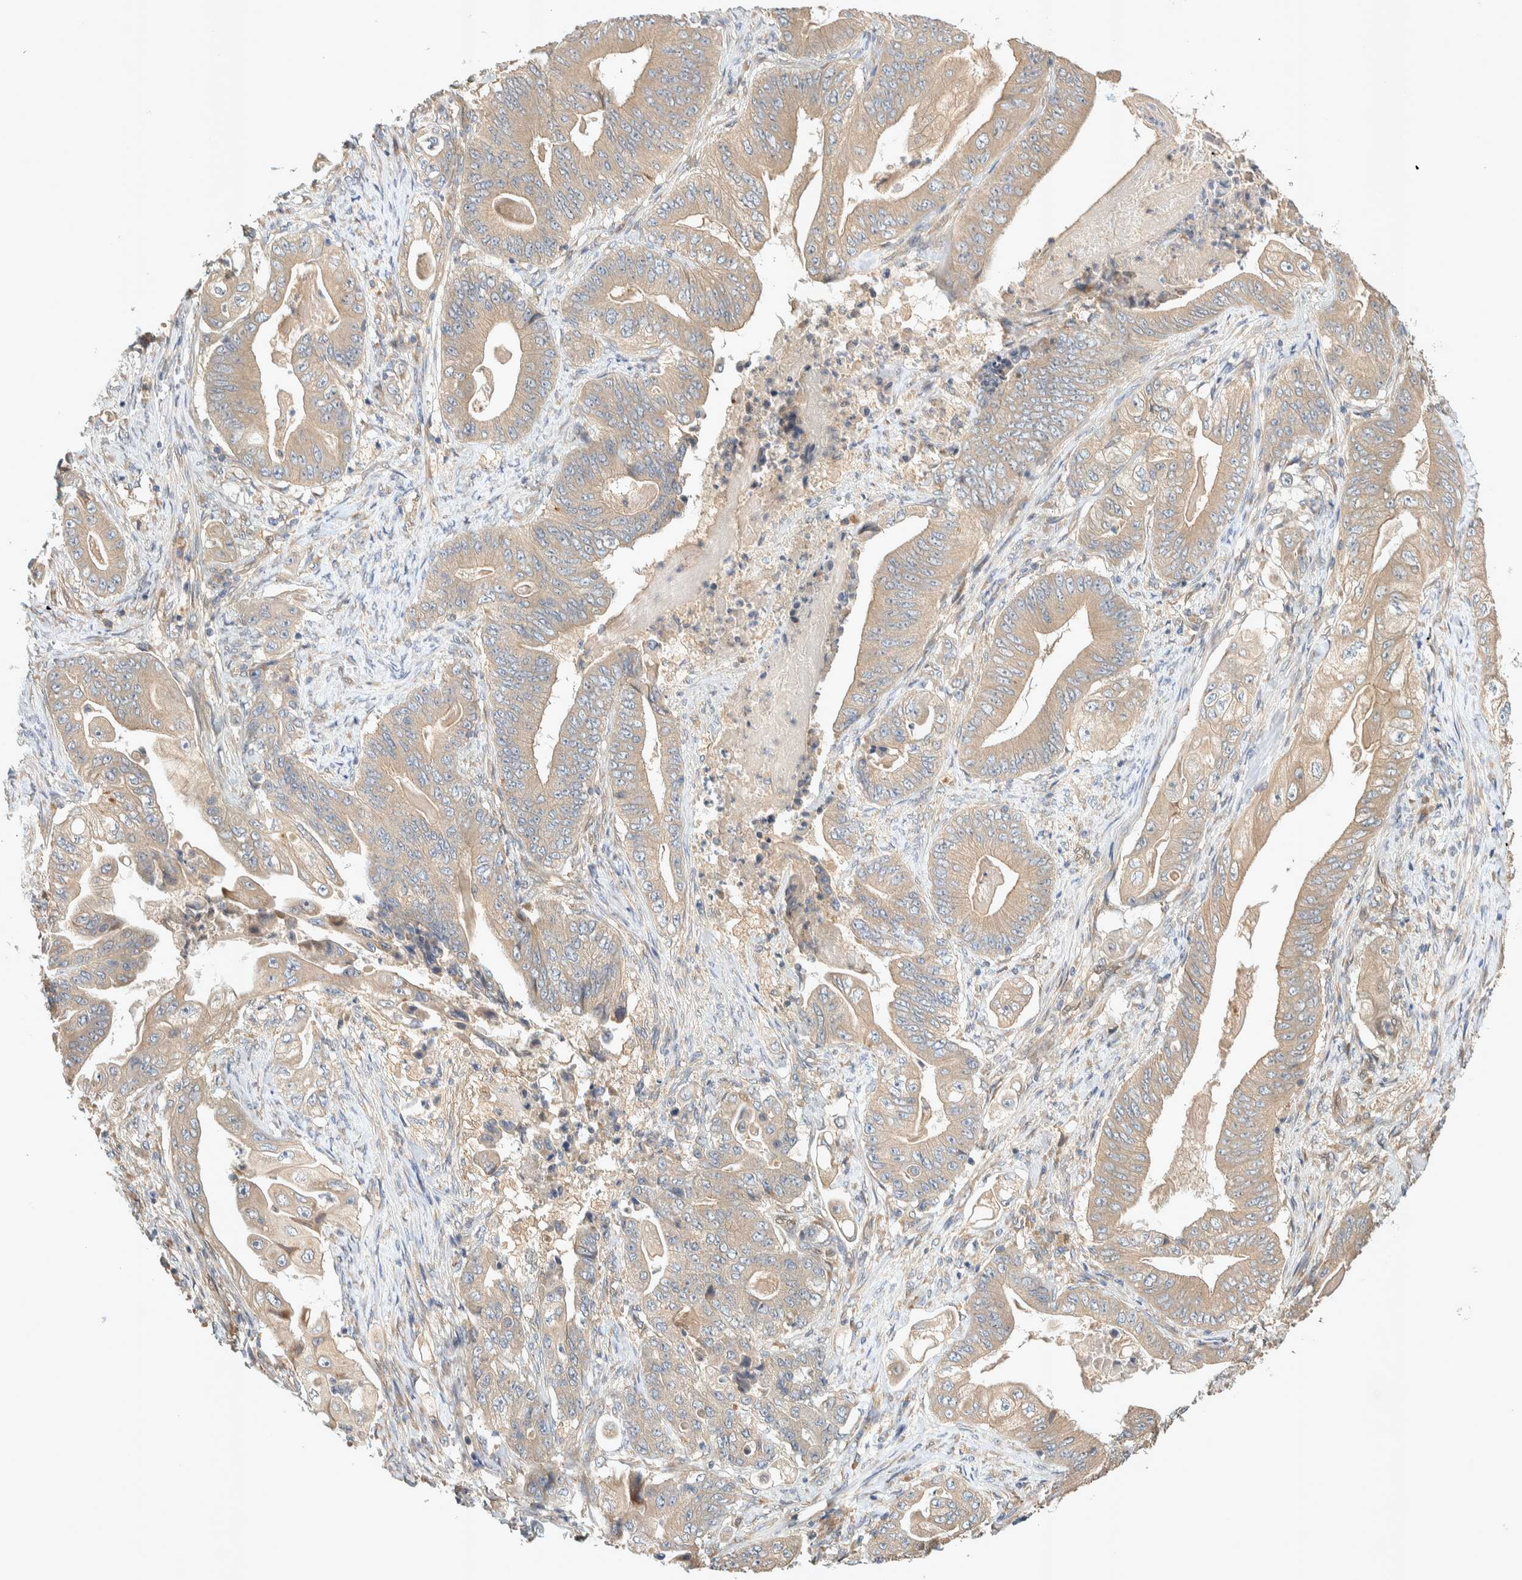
{"staining": {"intensity": "weak", "quantity": "25%-75%", "location": "cytoplasmic/membranous"}, "tissue": "stomach cancer", "cell_type": "Tumor cells", "image_type": "cancer", "snomed": [{"axis": "morphology", "description": "Adenocarcinoma, NOS"}, {"axis": "topography", "description": "Stomach"}], "caption": "There is low levels of weak cytoplasmic/membranous expression in tumor cells of stomach cancer, as demonstrated by immunohistochemical staining (brown color).", "gene": "PXK", "patient": {"sex": "female", "age": 73}}